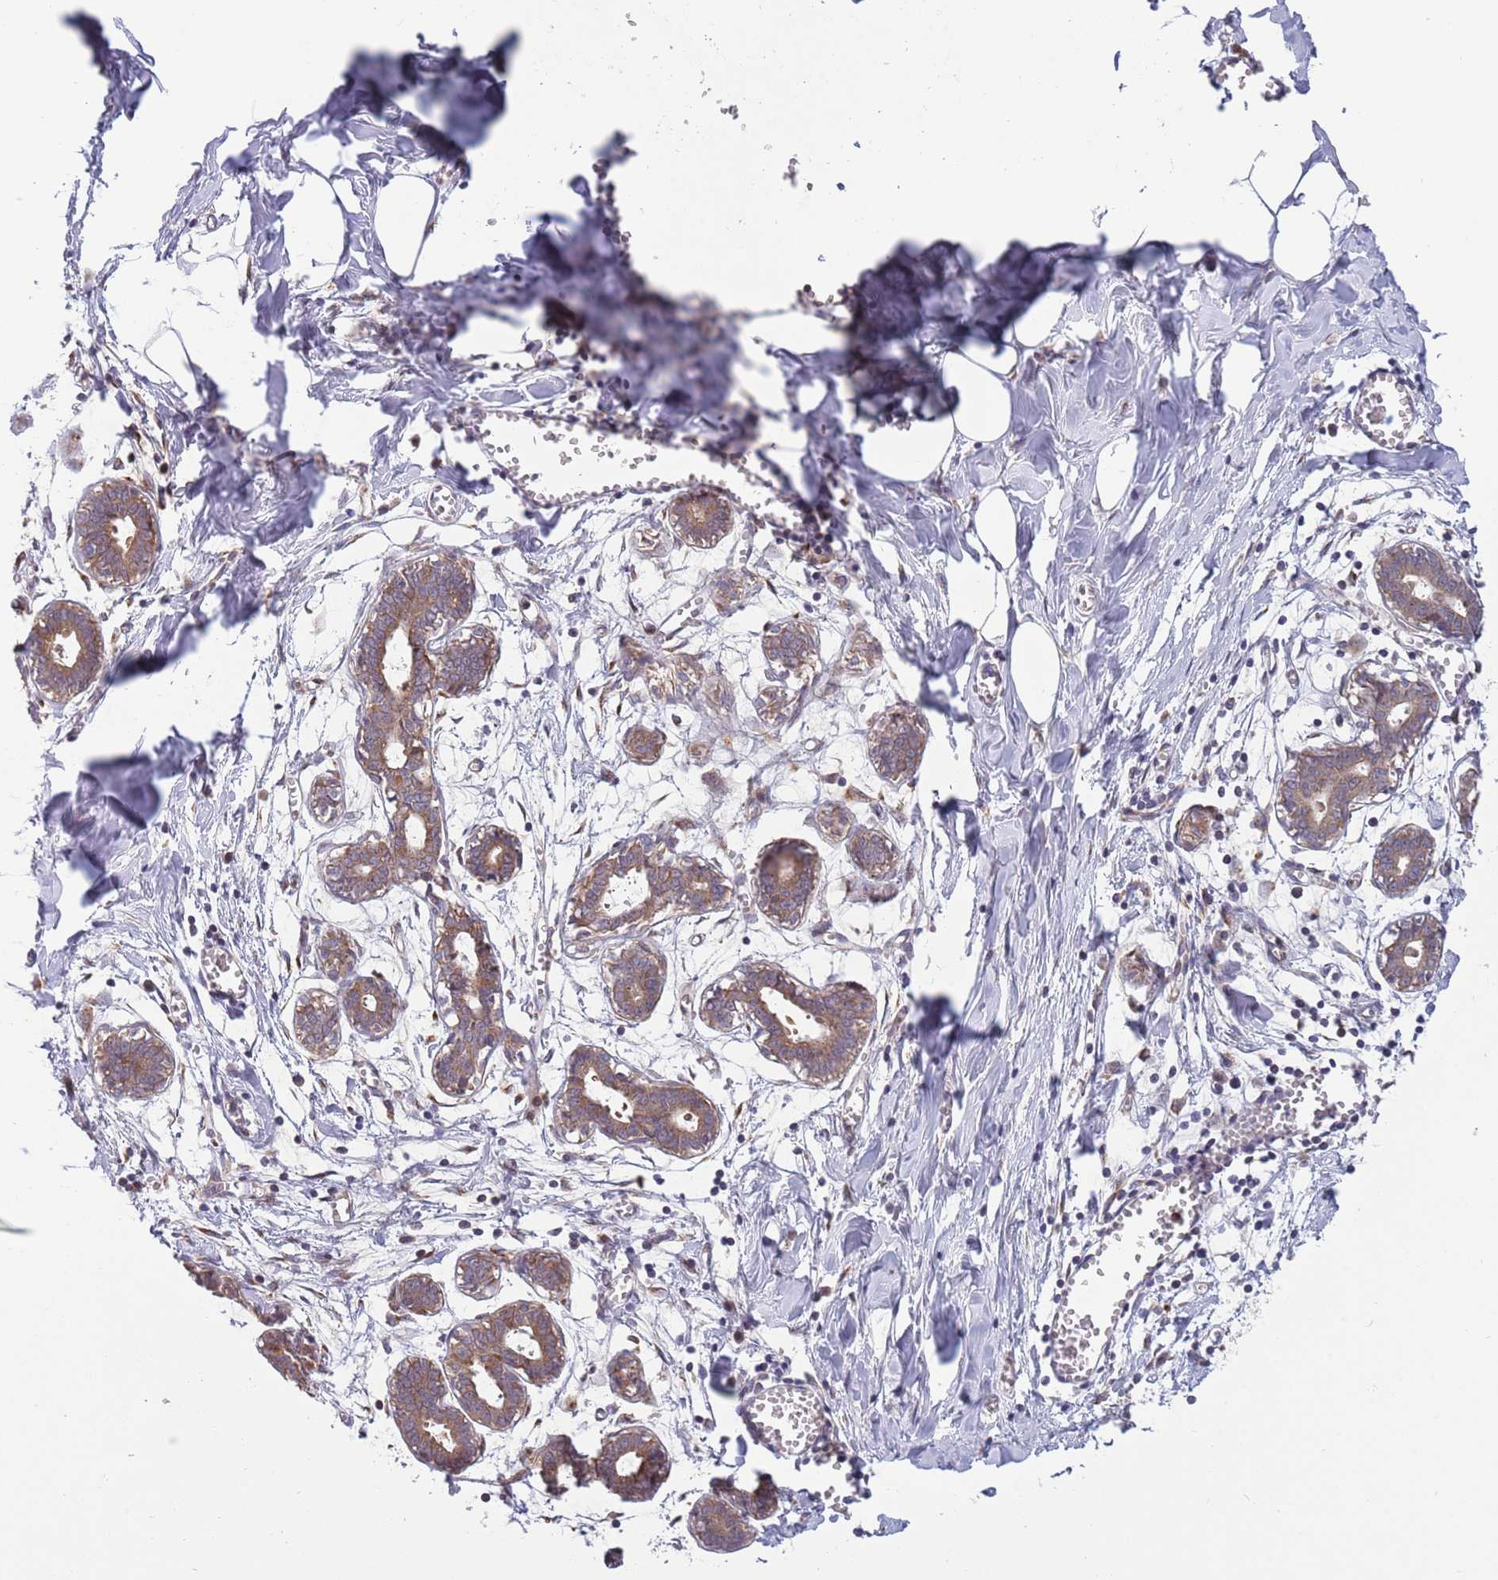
{"staining": {"intensity": "negative", "quantity": "none", "location": "none"}, "tissue": "breast", "cell_type": "Adipocytes", "image_type": "normal", "snomed": [{"axis": "morphology", "description": "Normal tissue, NOS"}, {"axis": "topography", "description": "Breast"}], "caption": "DAB (3,3'-diaminobenzidine) immunohistochemical staining of benign breast exhibits no significant expression in adipocytes. (DAB immunohistochemistry (IHC), high magnification).", "gene": "BTBD7", "patient": {"sex": "female", "age": 27}}